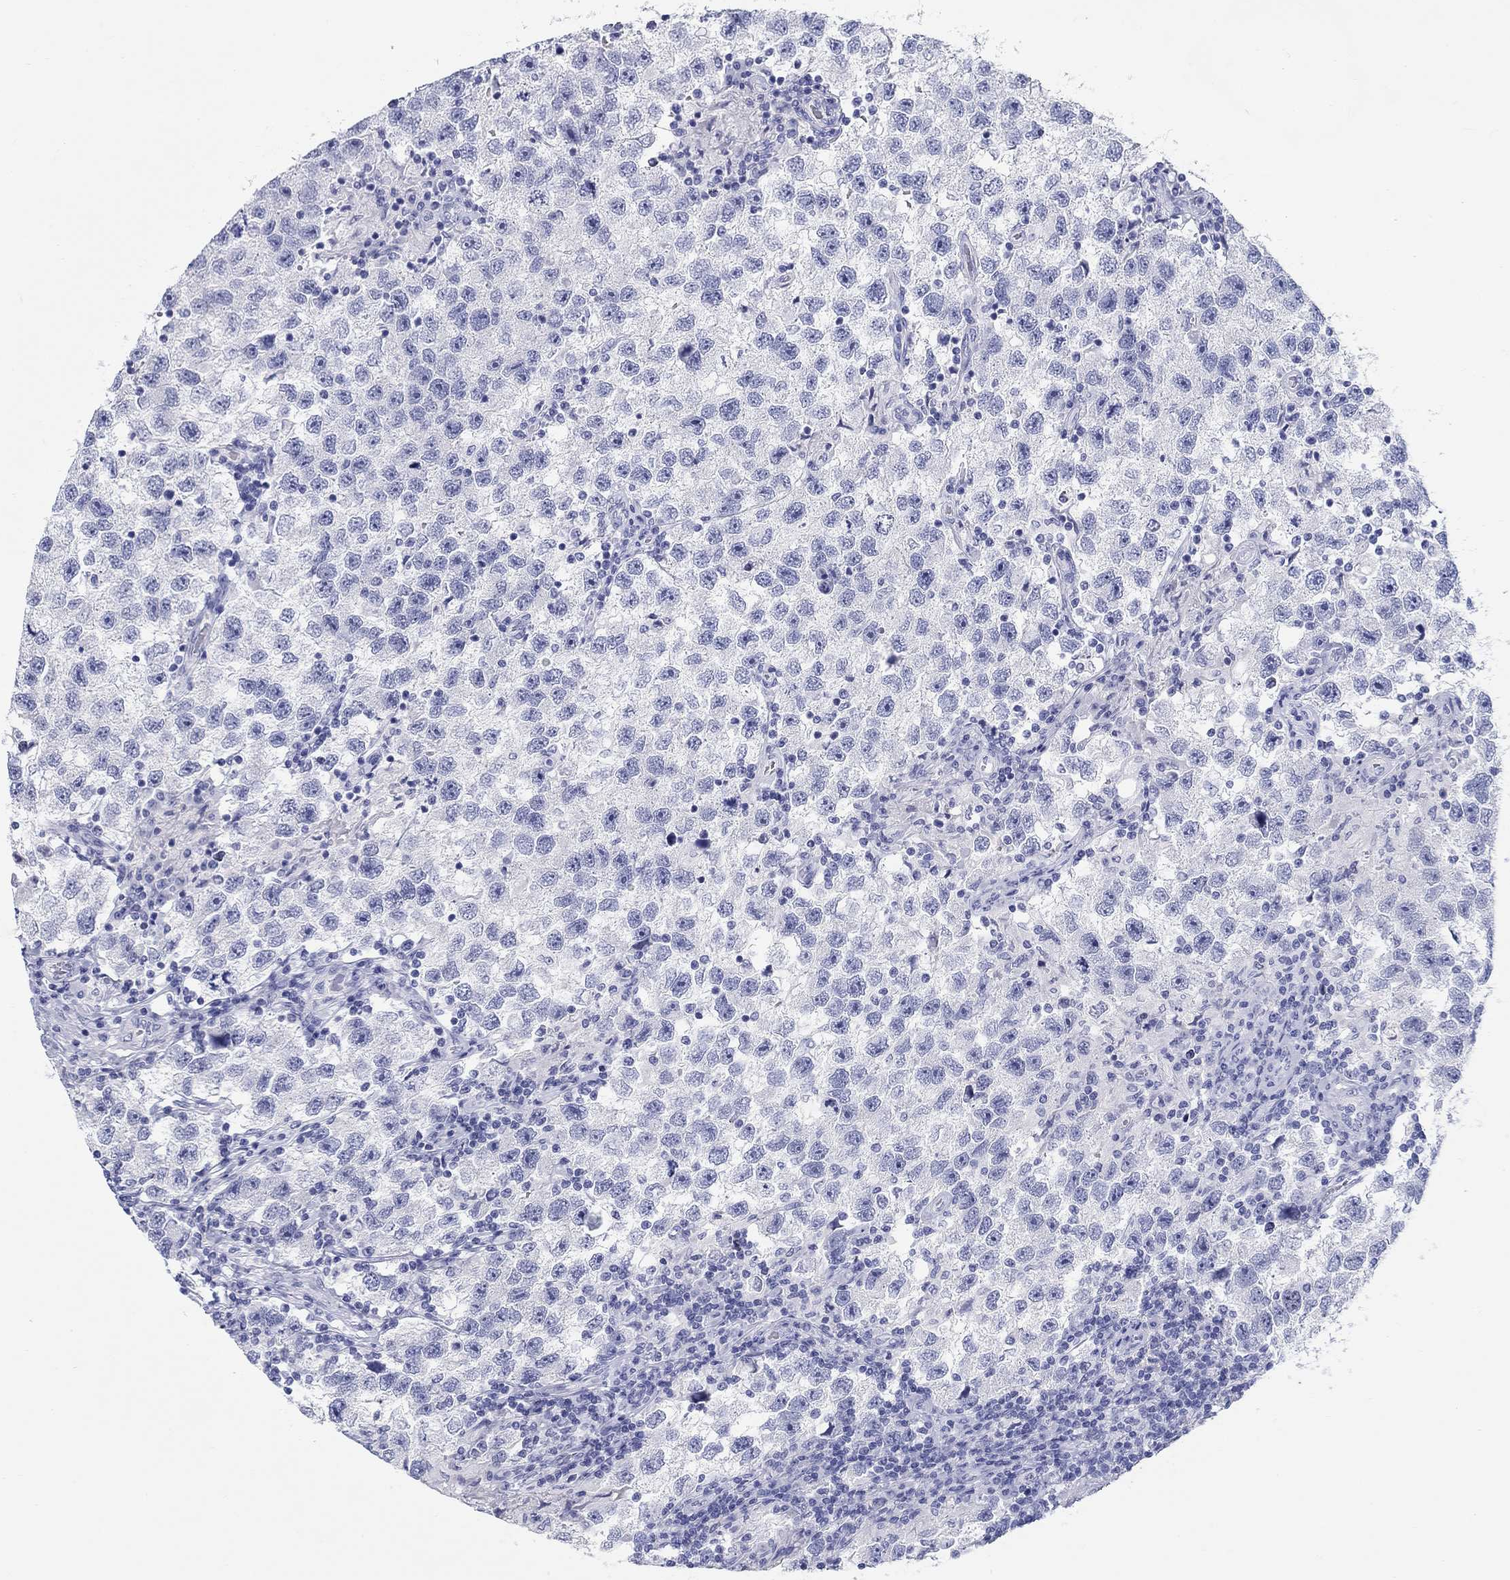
{"staining": {"intensity": "negative", "quantity": "none", "location": "none"}, "tissue": "testis cancer", "cell_type": "Tumor cells", "image_type": "cancer", "snomed": [{"axis": "morphology", "description": "Seminoma, NOS"}, {"axis": "topography", "description": "Testis"}], "caption": "Image shows no significant protein positivity in tumor cells of seminoma (testis).", "gene": "LAMP5", "patient": {"sex": "male", "age": 26}}